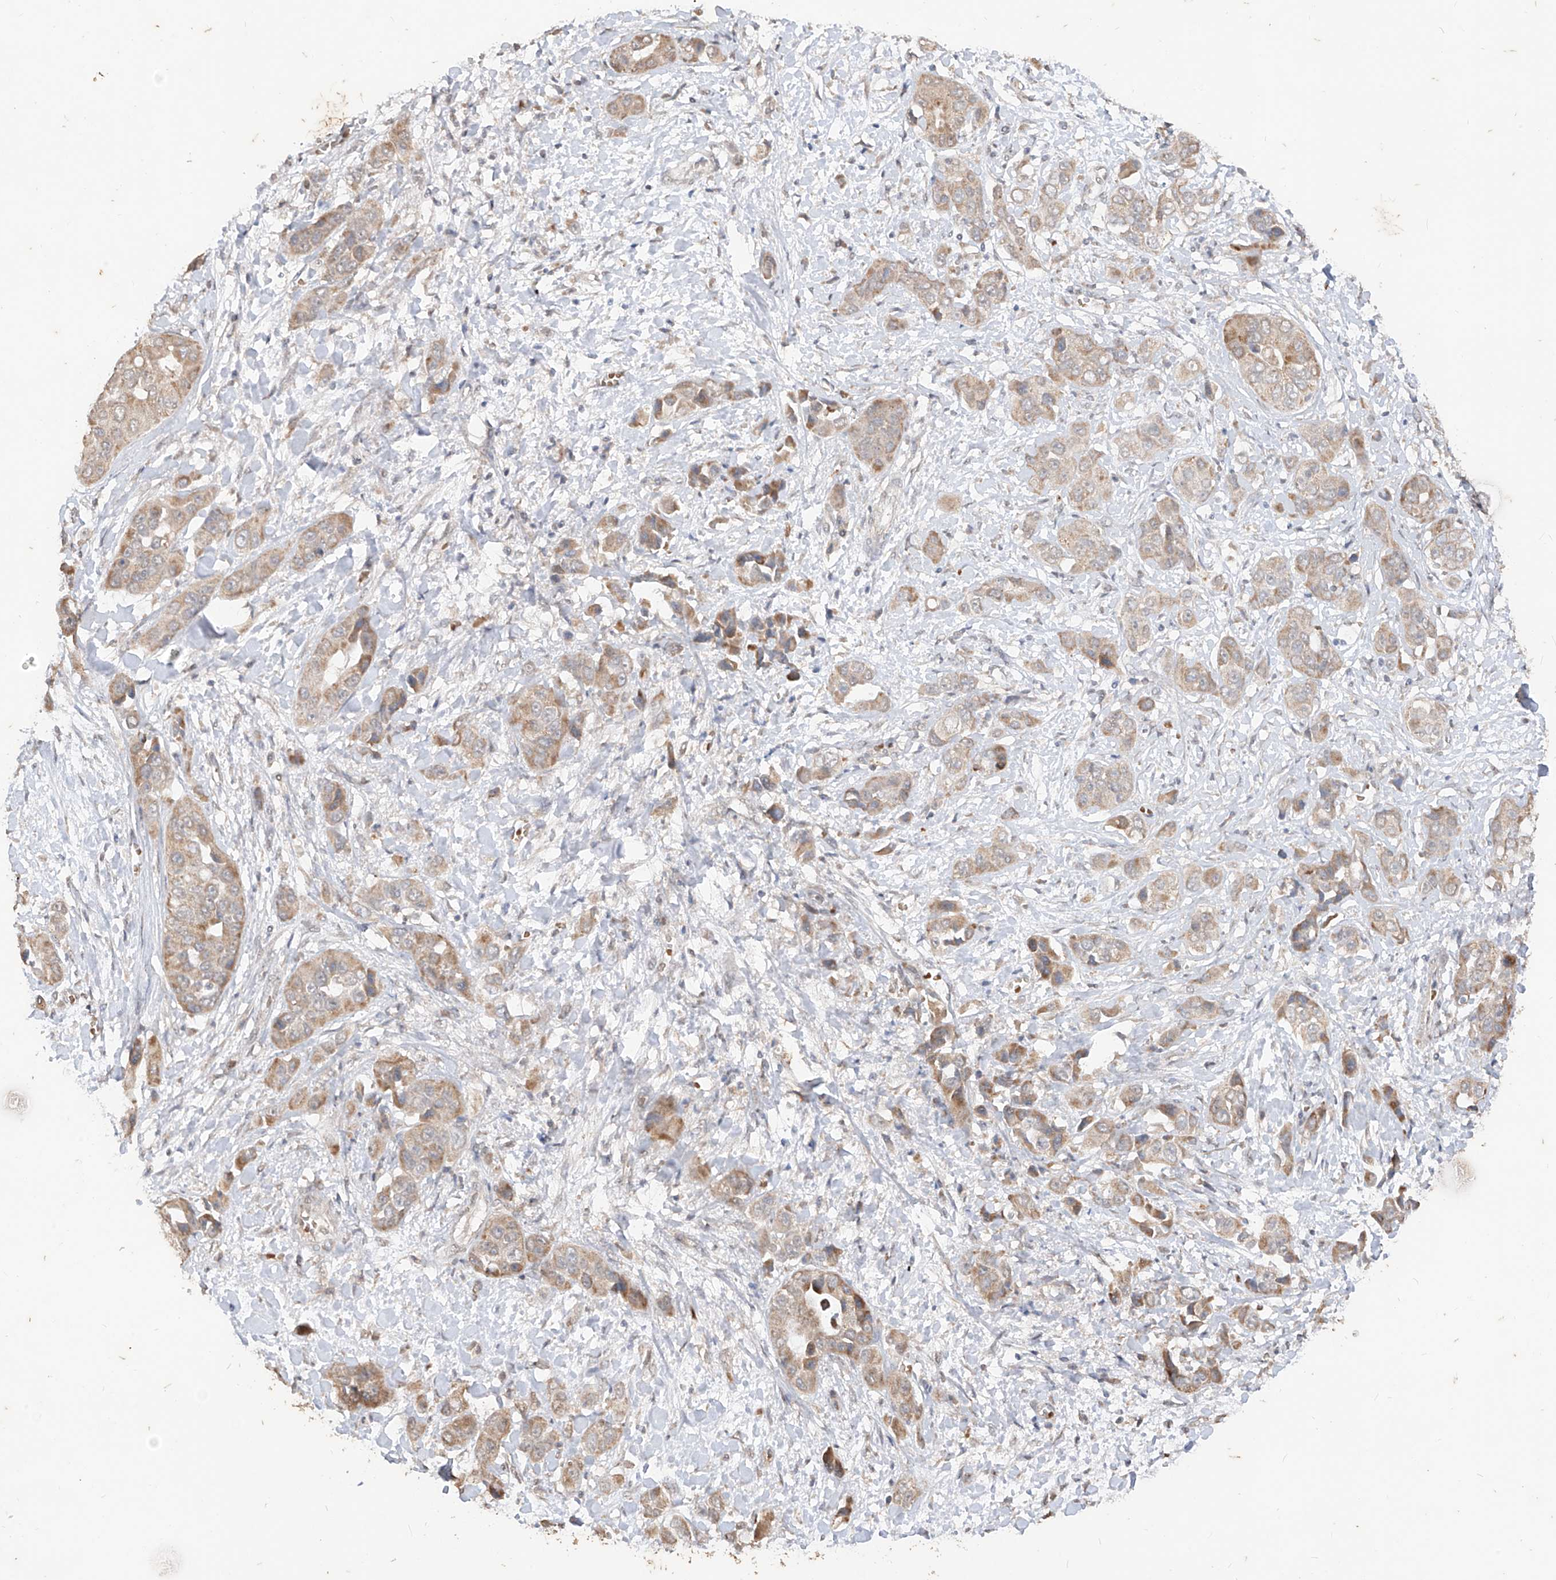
{"staining": {"intensity": "weak", "quantity": ">75%", "location": "cytoplasmic/membranous"}, "tissue": "liver cancer", "cell_type": "Tumor cells", "image_type": "cancer", "snomed": [{"axis": "morphology", "description": "Cholangiocarcinoma"}, {"axis": "topography", "description": "Liver"}], "caption": "This image displays liver cancer (cholangiocarcinoma) stained with immunohistochemistry (IHC) to label a protein in brown. The cytoplasmic/membranous of tumor cells show weak positivity for the protein. Nuclei are counter-stained blue.", "gene": "MTUS2", "patient": {"sex": "female", "age": 52}}